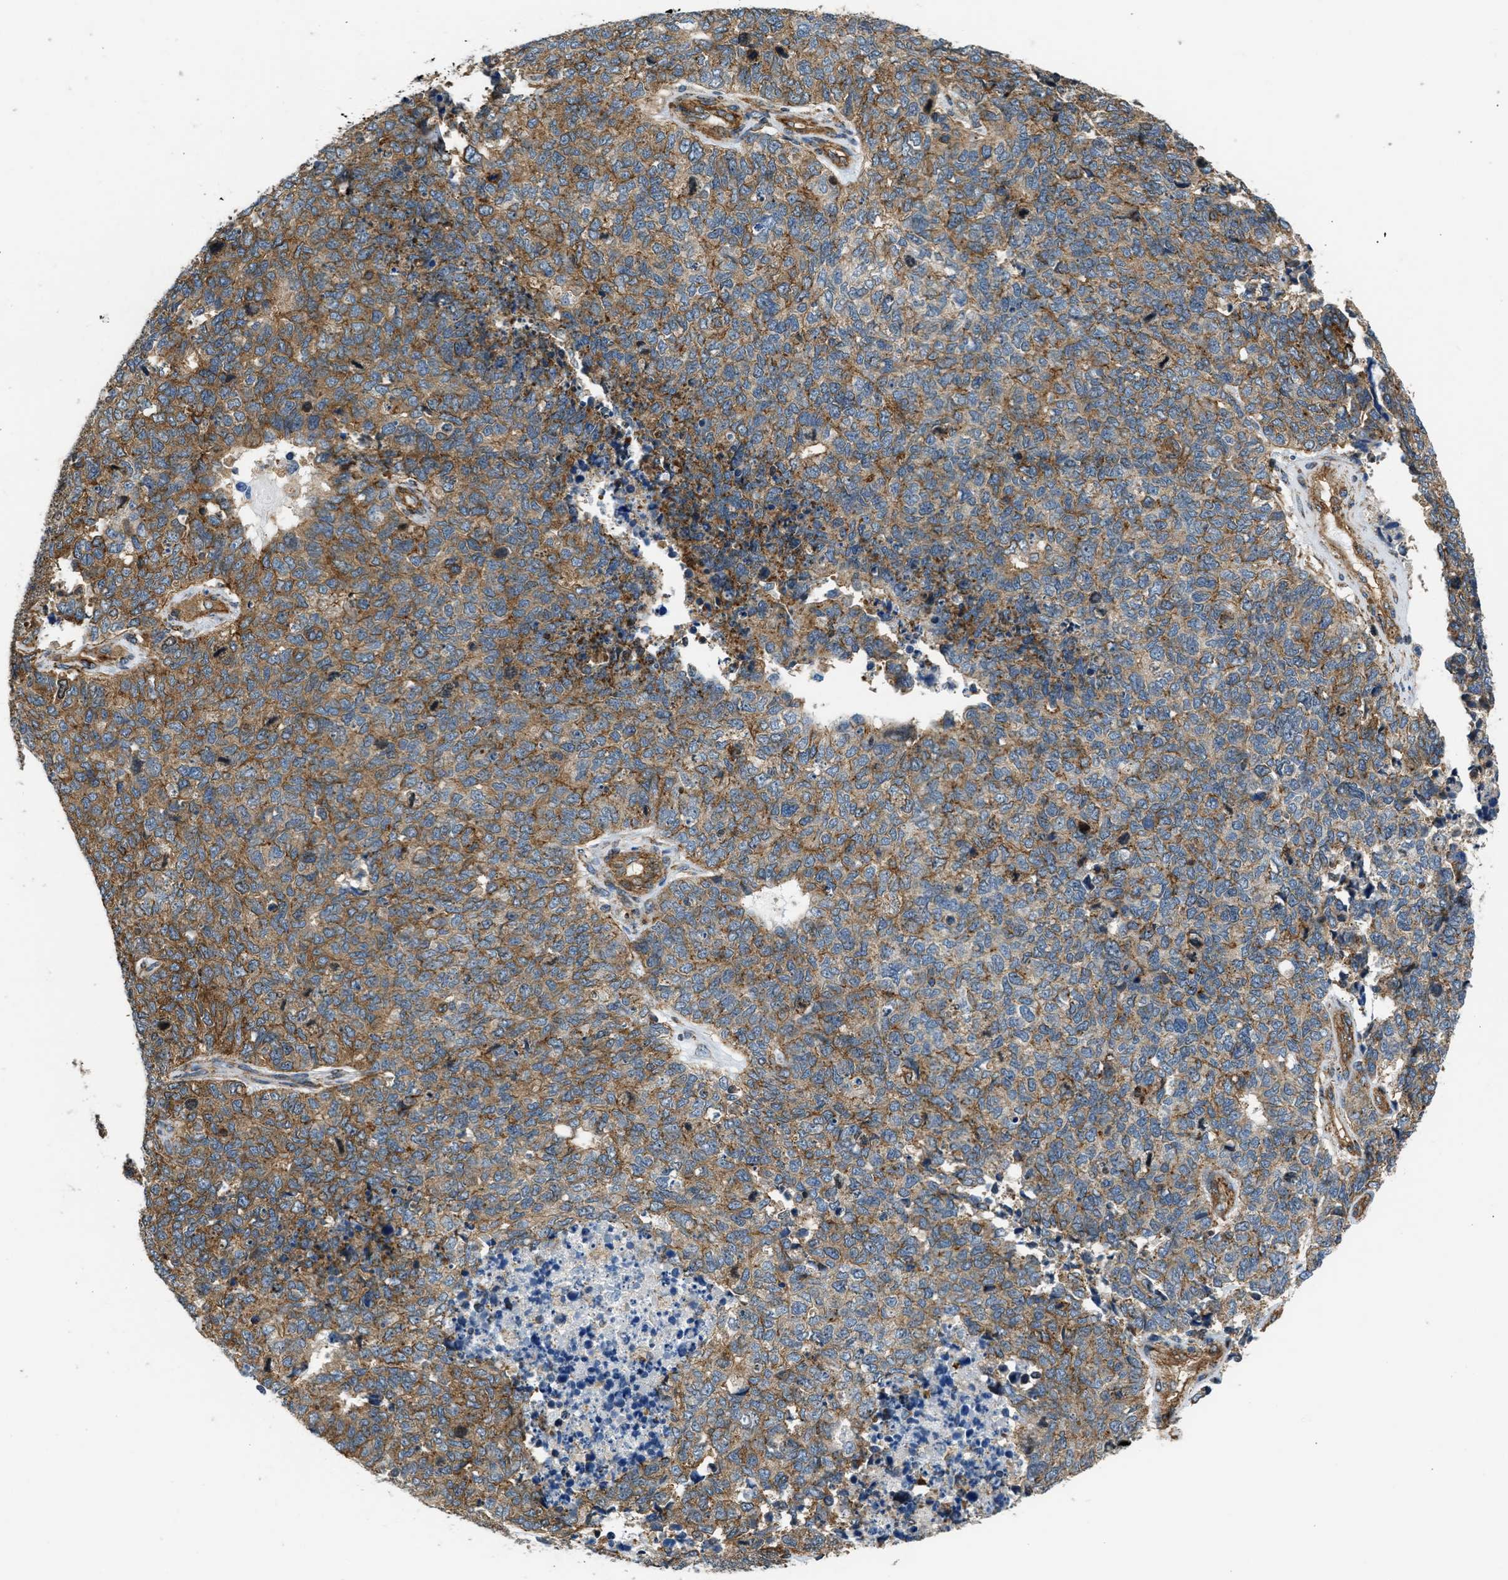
{"staining": {"intensity": "moderate", "quantity": ">75%", "location": "cytoplasmic/membranous"}, "tissue": "cervical cancer", "cell_type": "Tumor cells", "image_type": "cancer", "snomed": [{"axis": "morphology", "description": "Squamous cell carcinoma, NOS"}, {"axis": "topography", "description": "Cervix"}], "caption": "A brown stain labels moderate cytoplasmic/membranous expression of a protein in squamous cell carcinoma (cervical) tumor cells.", "gene": "SEPTIN2", "patient": {"sex": "female", "age": 63}}